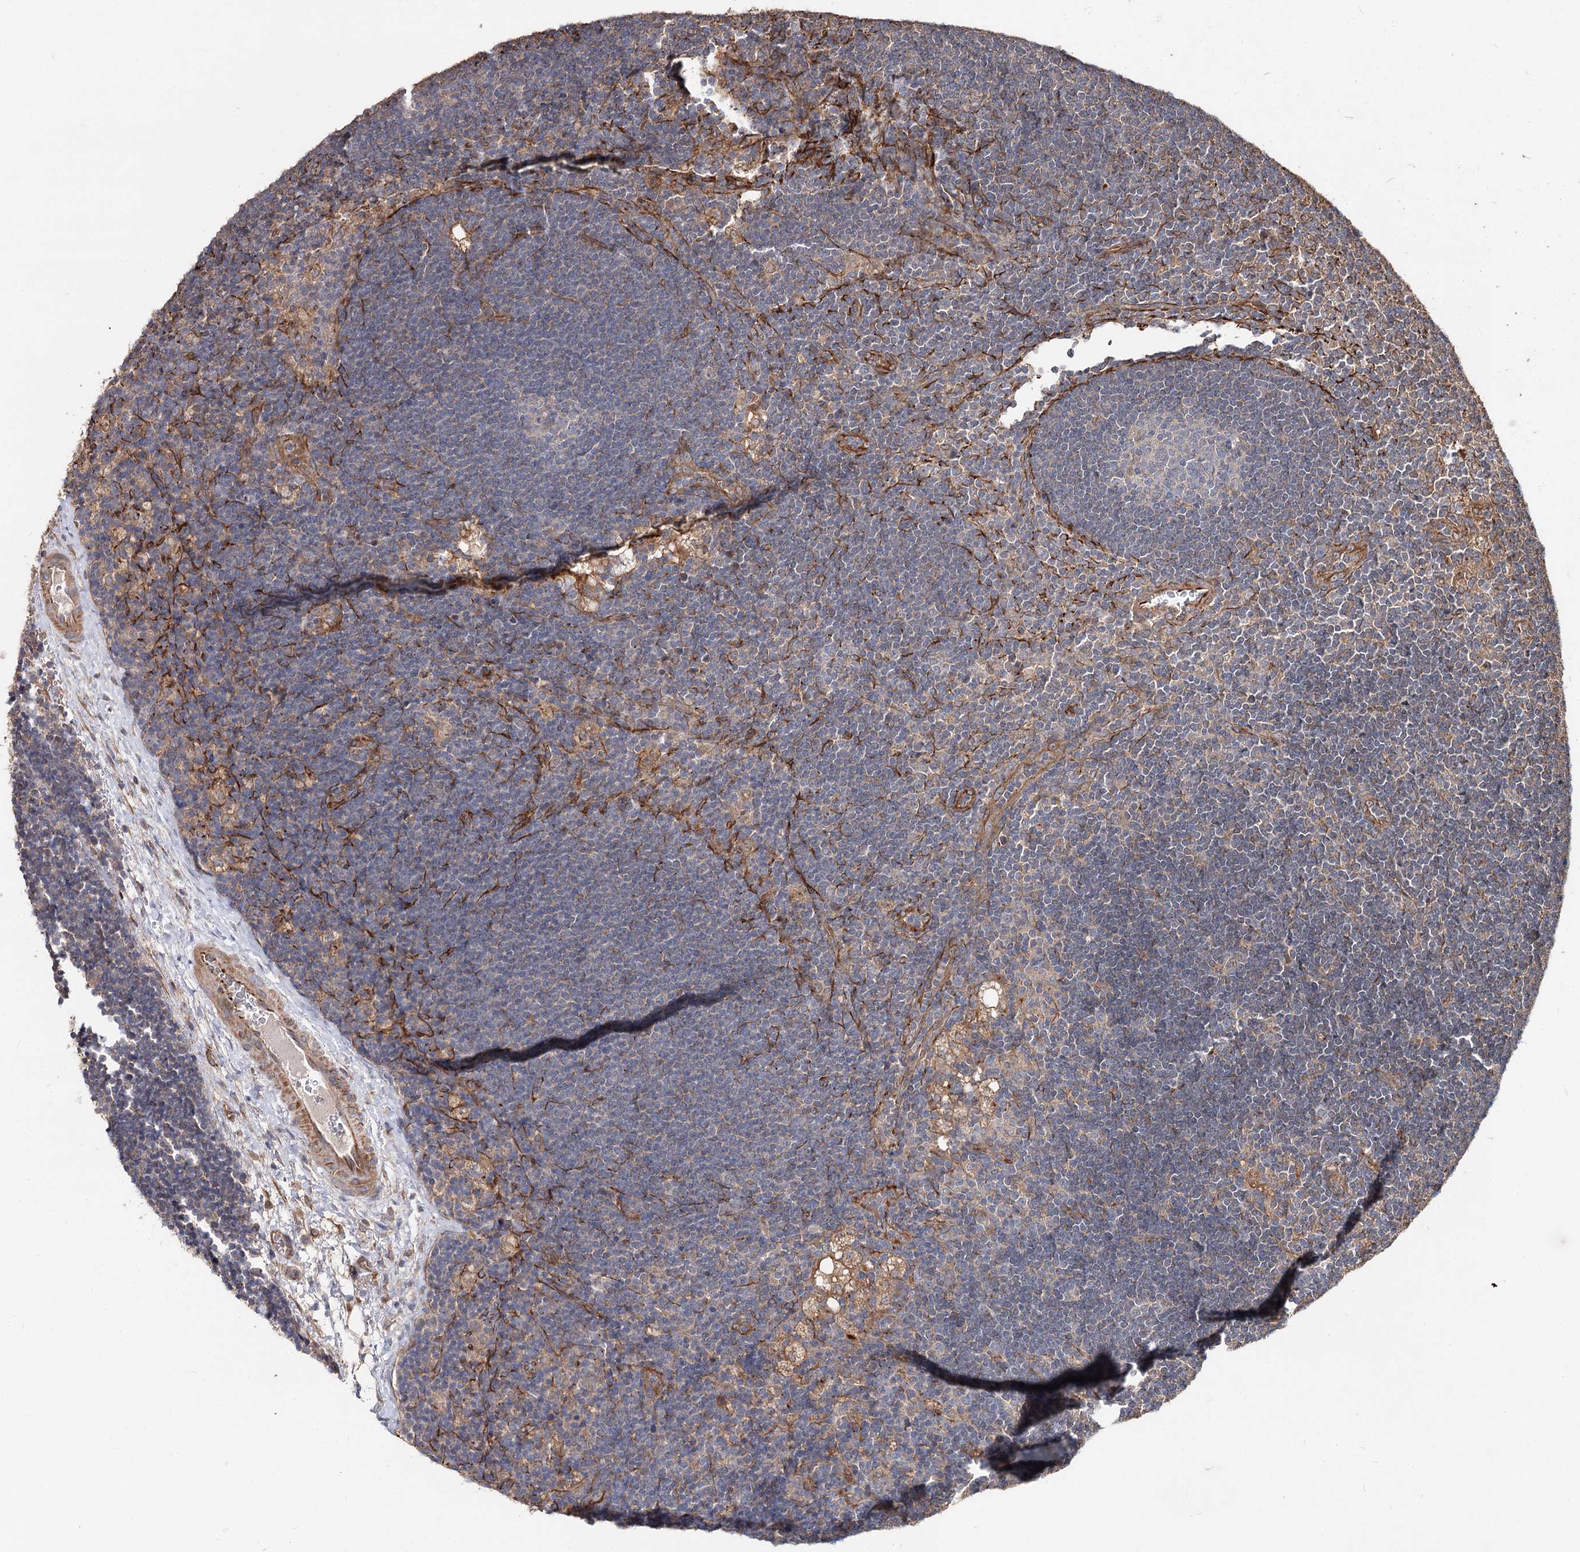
{"staining": {"intensity": "negative", "quantity": "none", "location": "none"}, "tissue": "lymph node", "cell_type": "Germinal center cells", "image_type": "normal", "snomed": [{"axis": "morphology", "description": "Normal tissue, NOS"}, {"axis": "topography", "description": "Lymph node"}], "caption": "Immunohistochemistry photomicrograph of benign lymph node: lymph node stained with DAB (3,3'-diaminobenzidine) demonstrates no significant protein expression in germinal center cells. (Immunohistochemistry, brightfield microscopy, high magnification).", "gene": "SPART", "patient": {"sex": "male", "age": 24}}